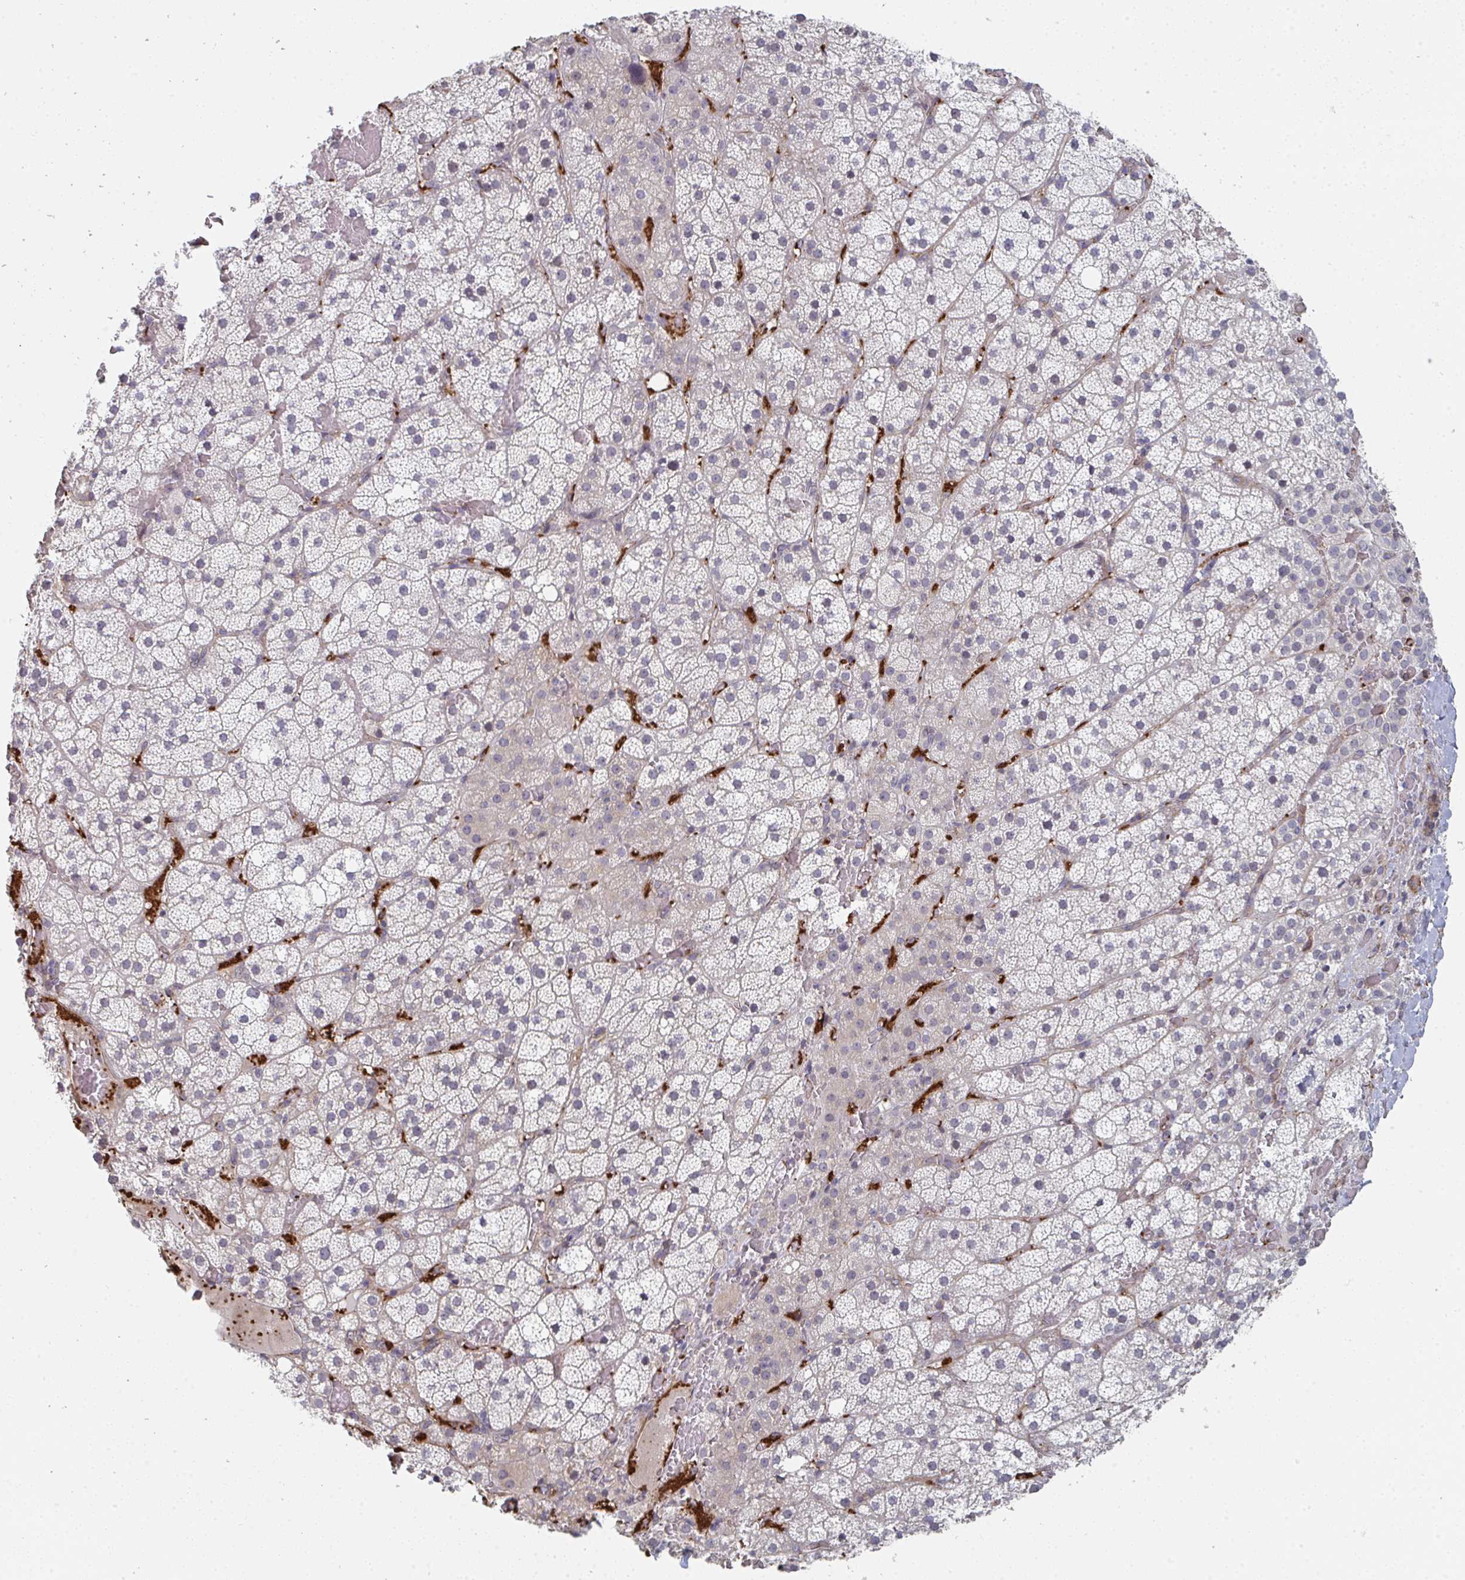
{"staining": {"intensity": "weak", "quantity": "<25%", "location": "cytoplasmic/membranous"}, "tissue": "adrenal gland", "cell_type": "Glandular cells", "image_type": "normal", "snomed": [{"axis": "morphology", "description": "Normal tissue, NOS"}, {"axis": "topography", "description": "Adrenal gland"}], "caption": "This is an immunohistochemistry (IHC) micrograph of unremarkable adrenal gland. There is no expression in glandular cells.", "gene": "NEURL4", "patient": {"sex": "male", "age": 53}}